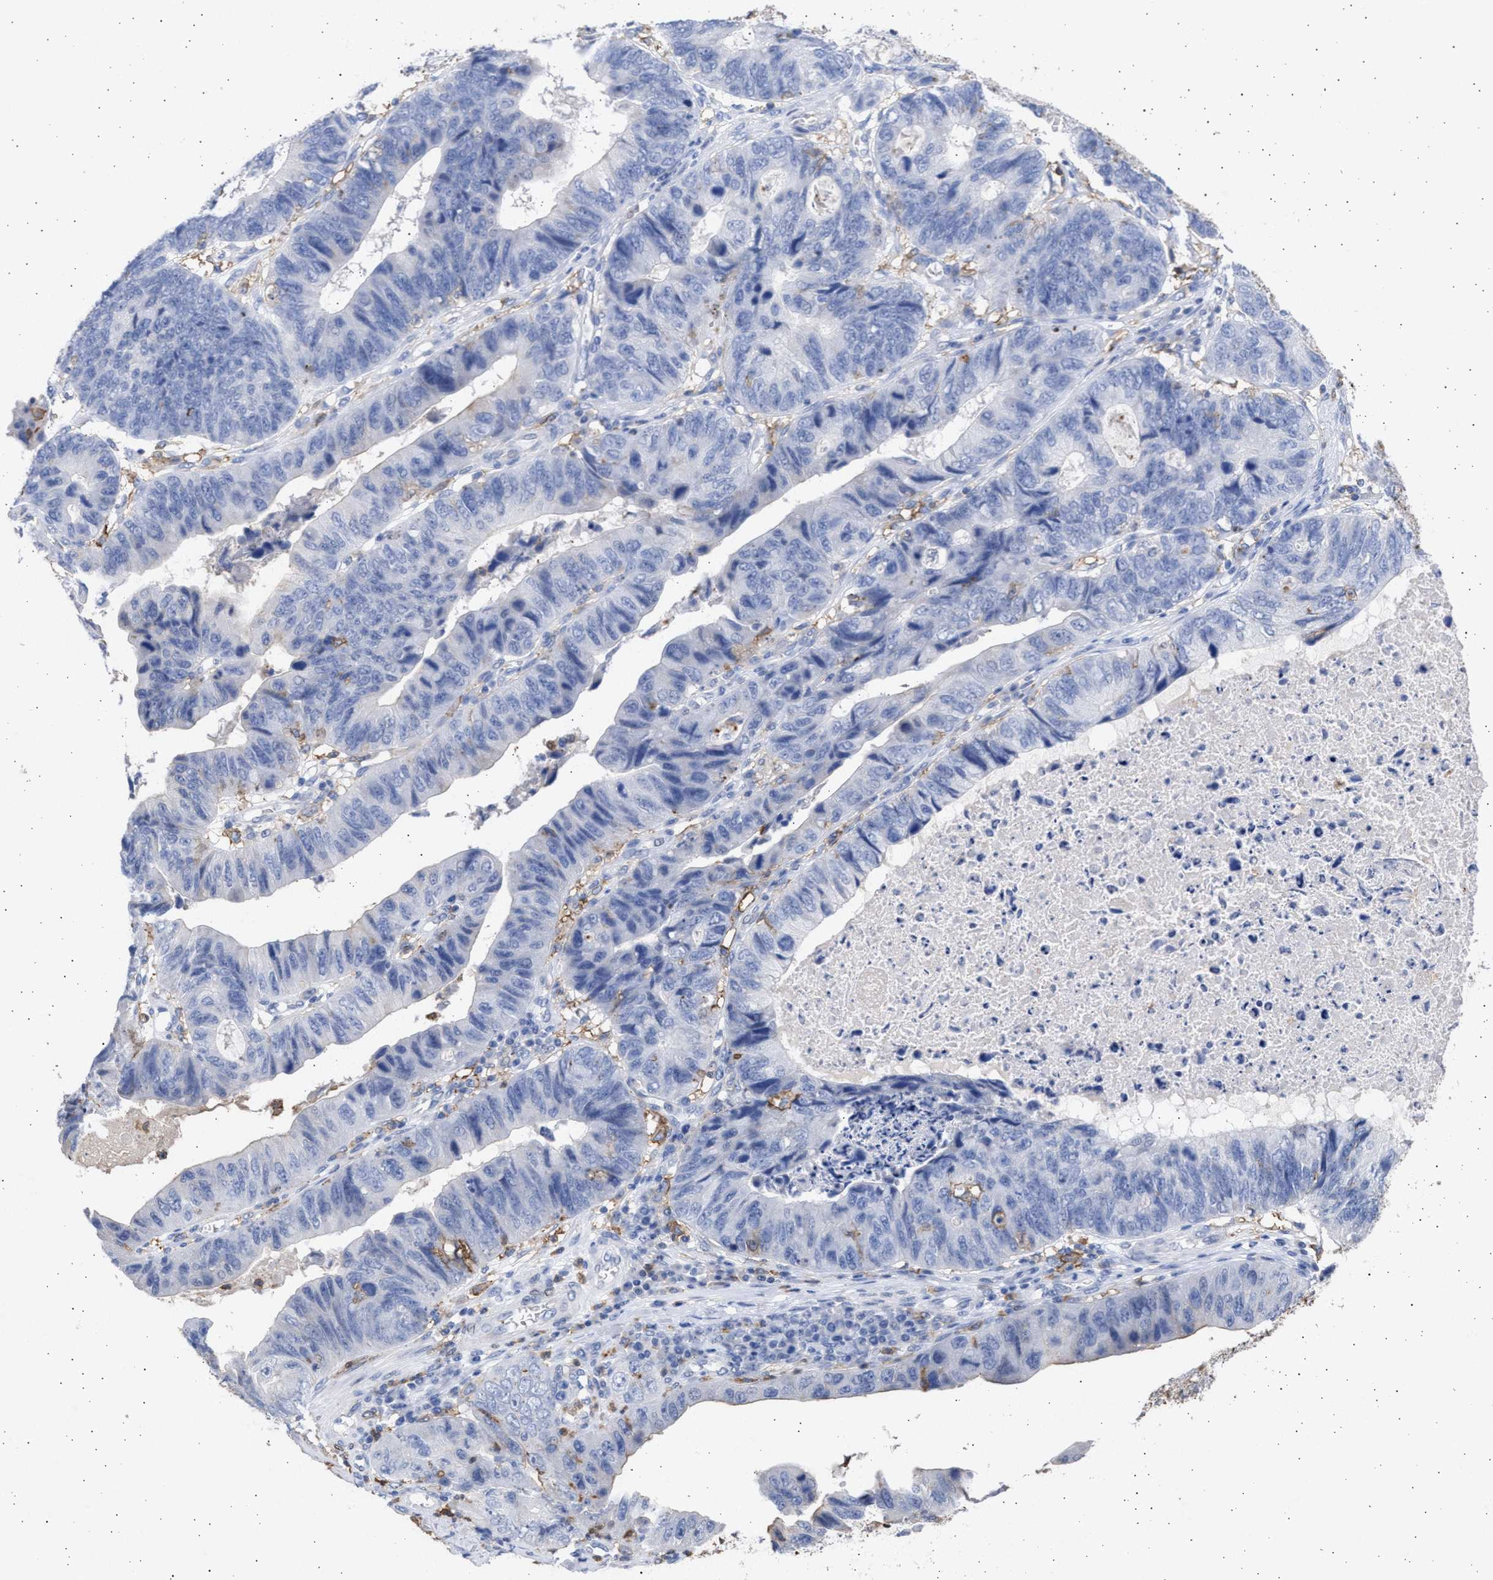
{"staining": {"intensity": "negative", "quantity": "none", "location": "none"}, "tissue": "stomach cancer", "cell_type": "Tumor cells", "image_type": "cancer", "snomed": [{"axis": "morphology", "description": "Adenocarcinoma, NOS"}, {"axis": "topography", "description": "Stomach"}], "caption": "DAB immunohistochemical staining of human stomach cancer reveals no significant expression in tumor cells.", "gene": "FCER1A", "patient": {"sex": "male", "age": 59}}